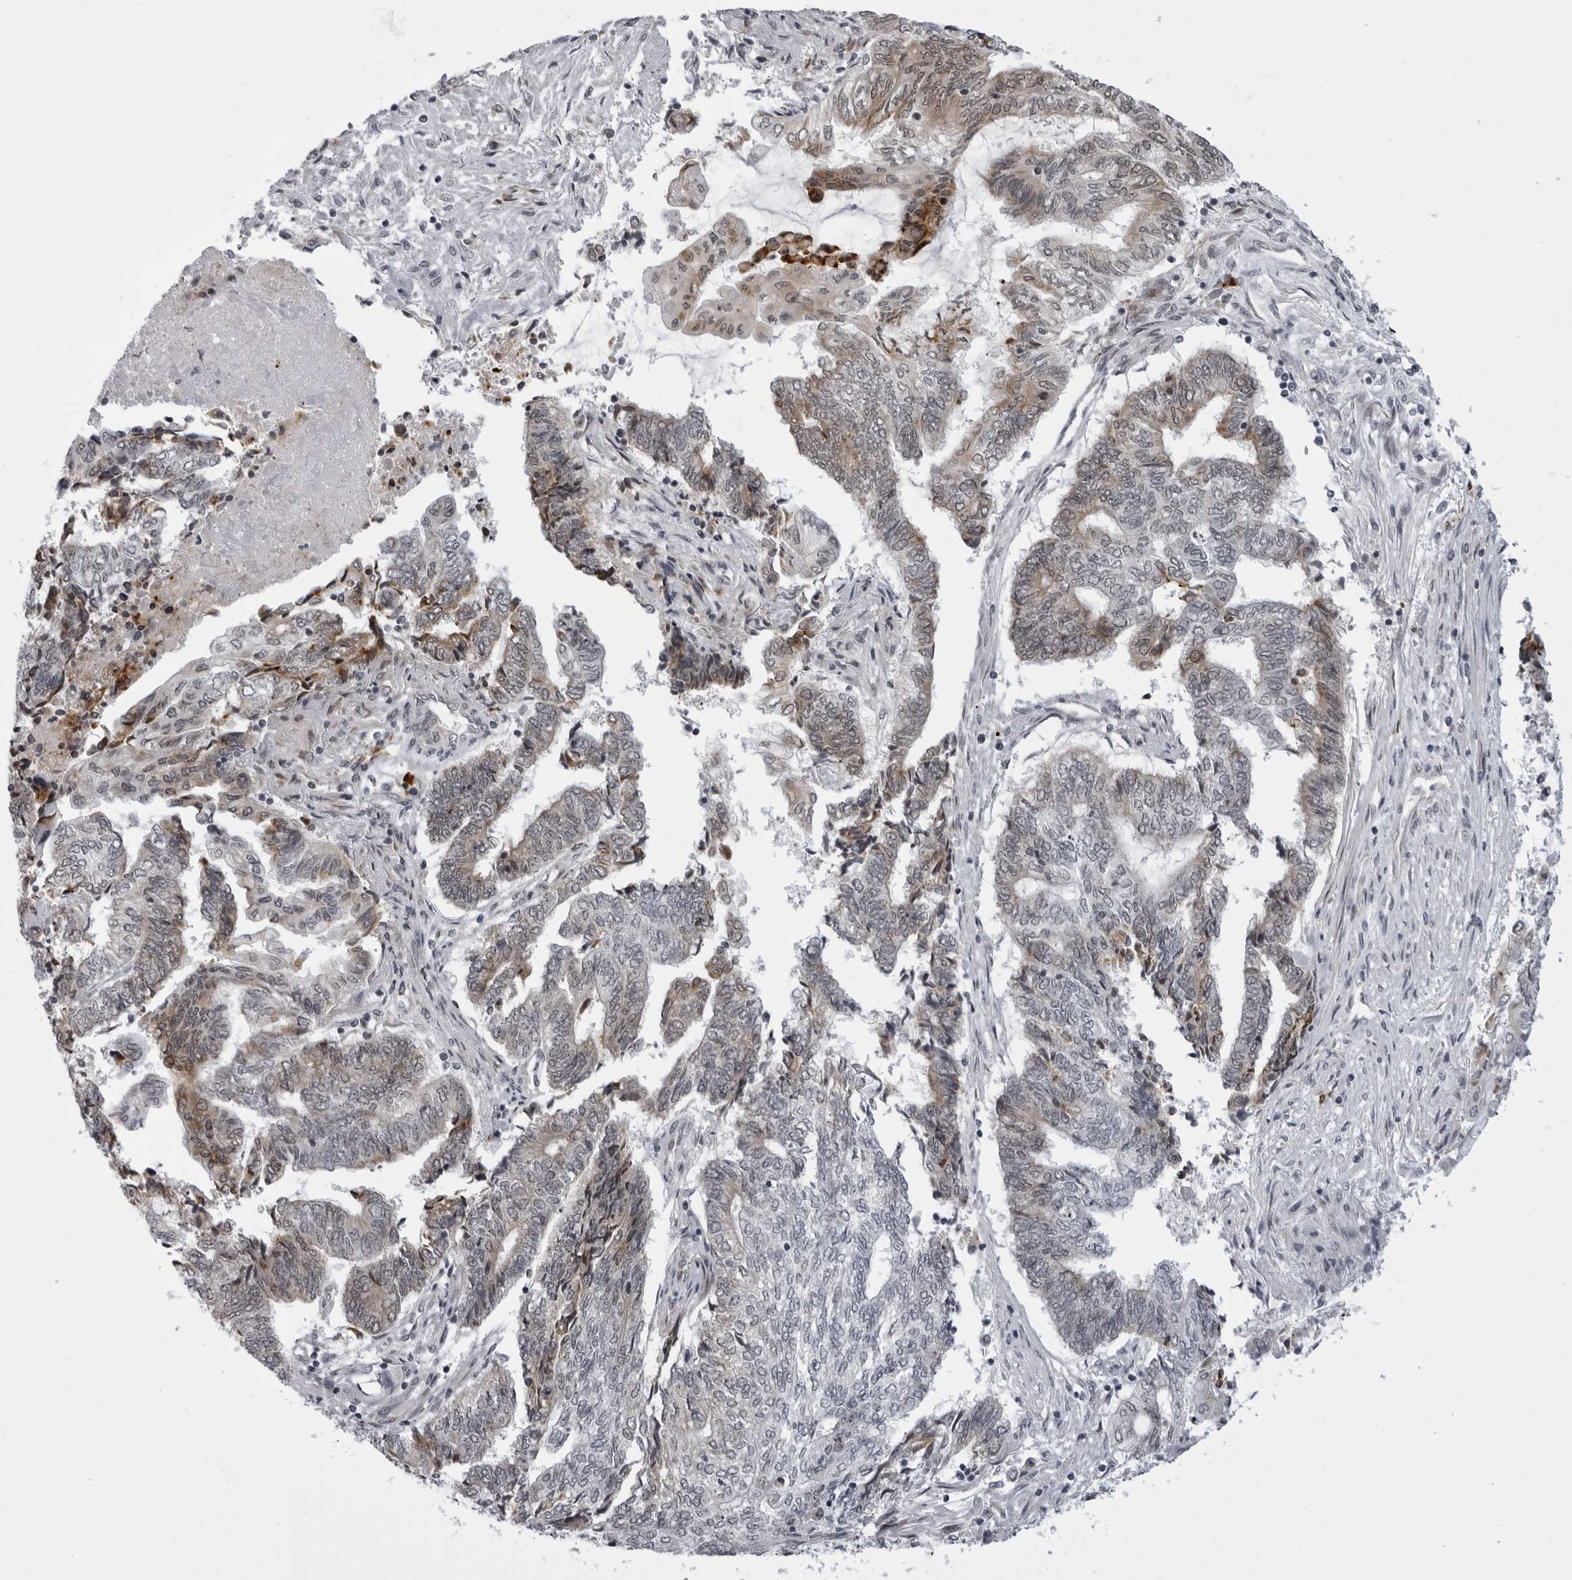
{"staining": {"intensity": "weak", "quantity": "<25%", "location": "cytoplasmic/membranous"}, "tissue": "endometrial cancer", "cell_type": "Tumor cells", "image_type": "cancer", "snomed": [{"axis": "morphology", "description": "Adenocarcinoma, NOS"}, {"axis": "topography", "description": "Uterus"}, {"axis": "topography", "description": "Endometrium"}], "caption": "The IHC micrograph has no significant positivity in tumor cells of endometrial cancer tissue.", "gene": "GCSAML", "patient": {"sex": "female", "age": 70}}